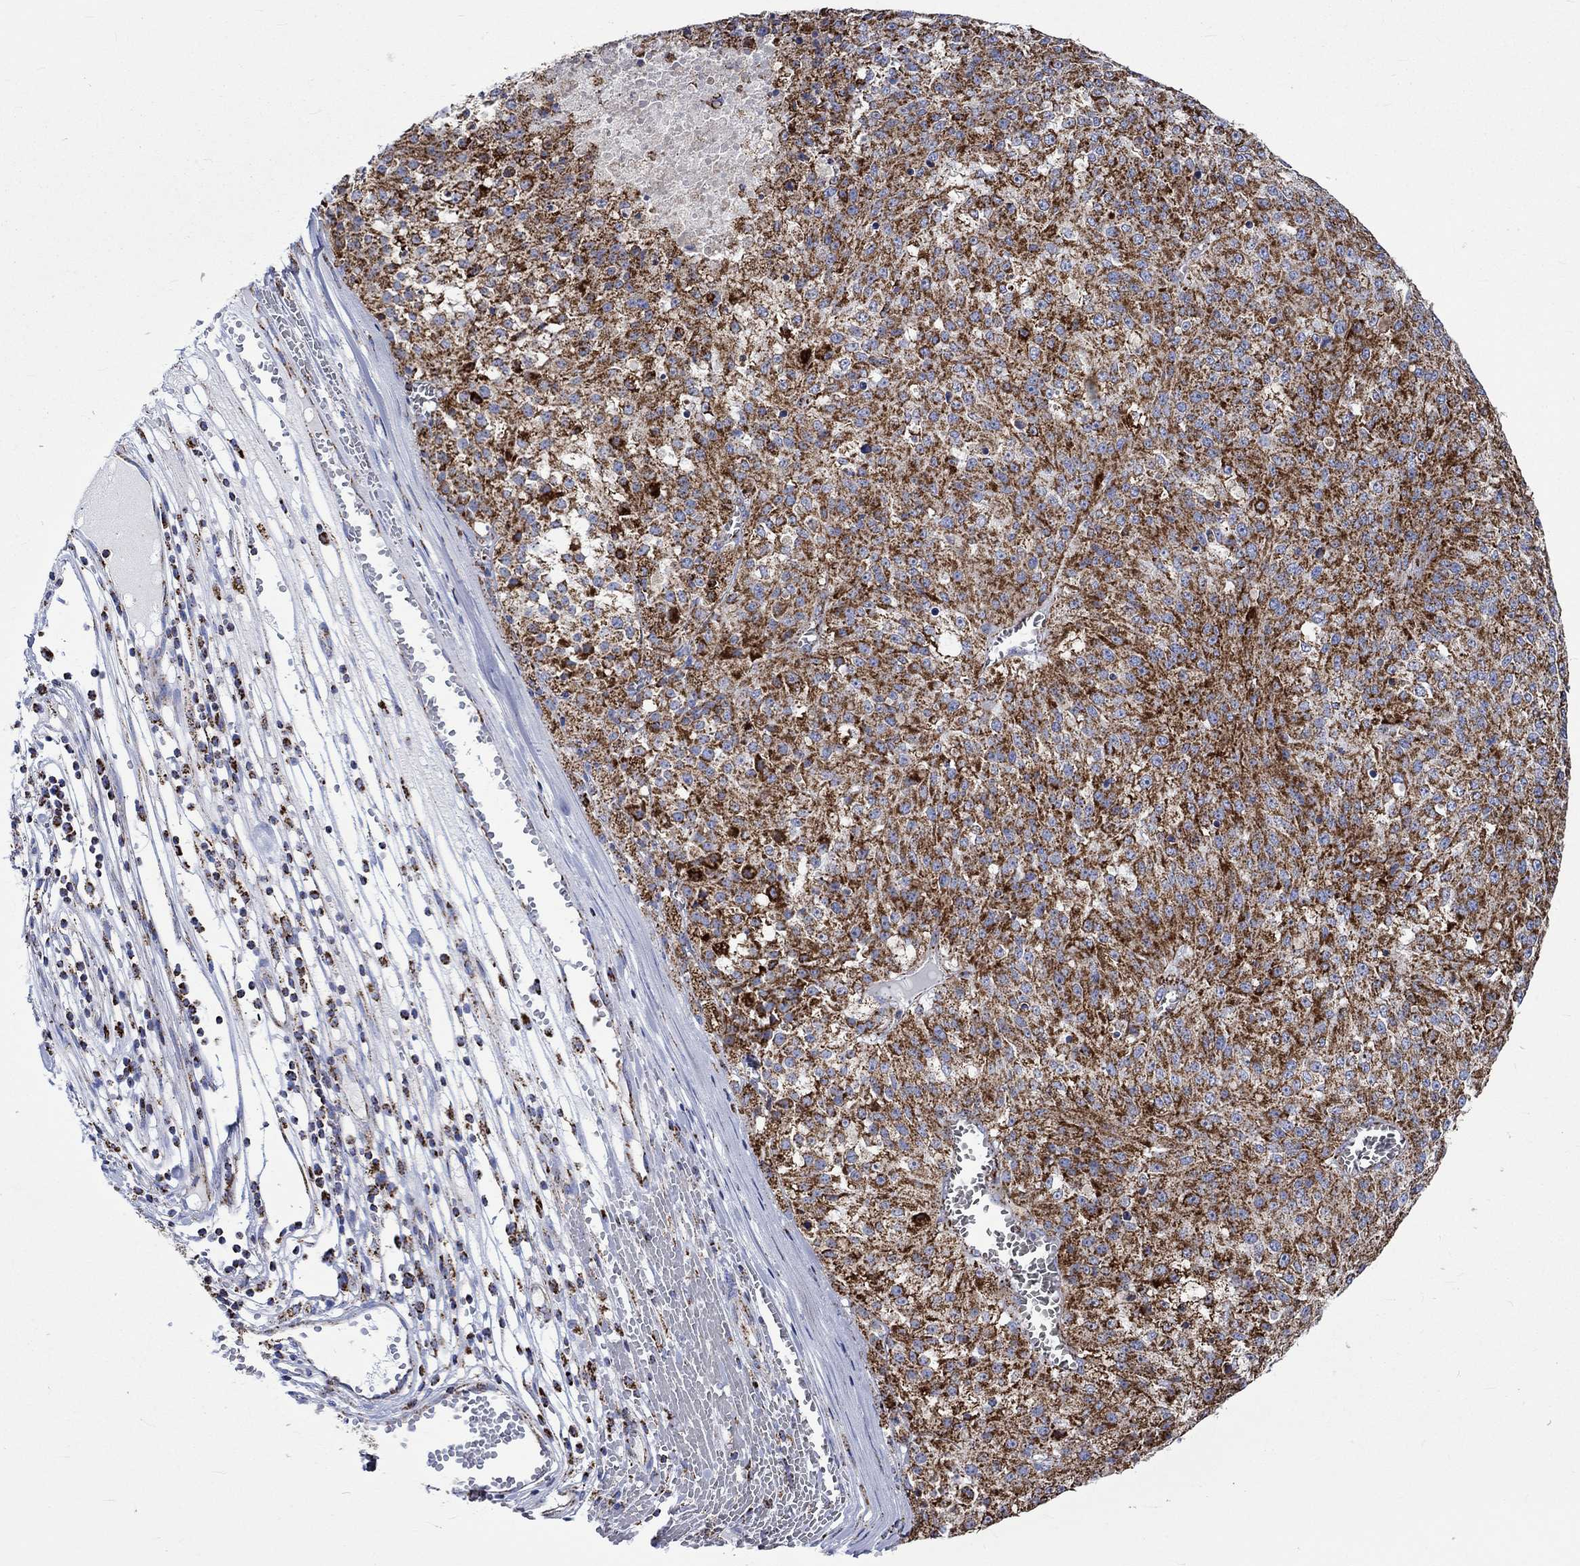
{"staining": {"intensity": "strong", "quantity": ">75%", "location": "cytoplasmic/membranous"}, "tissue": "melanoma", "cell_type": "Tumor cells", "image_type": "cancer", "snomed": [{"axis": "morphology", "description": "Malignant melanoma, Metastatic site"}, {"axis": "topography", "description": "Lymph node"}], "caption": "A brown stain shows strong cytoplasmic/membranous staining of a protein in malignant melanoma (metastatic site) tumor cells. Ihc stains the protein of interest in brown and the nuclei are stained blue.", "gene": "RCE1", "patient": {"sex": "female", "age": 64}}